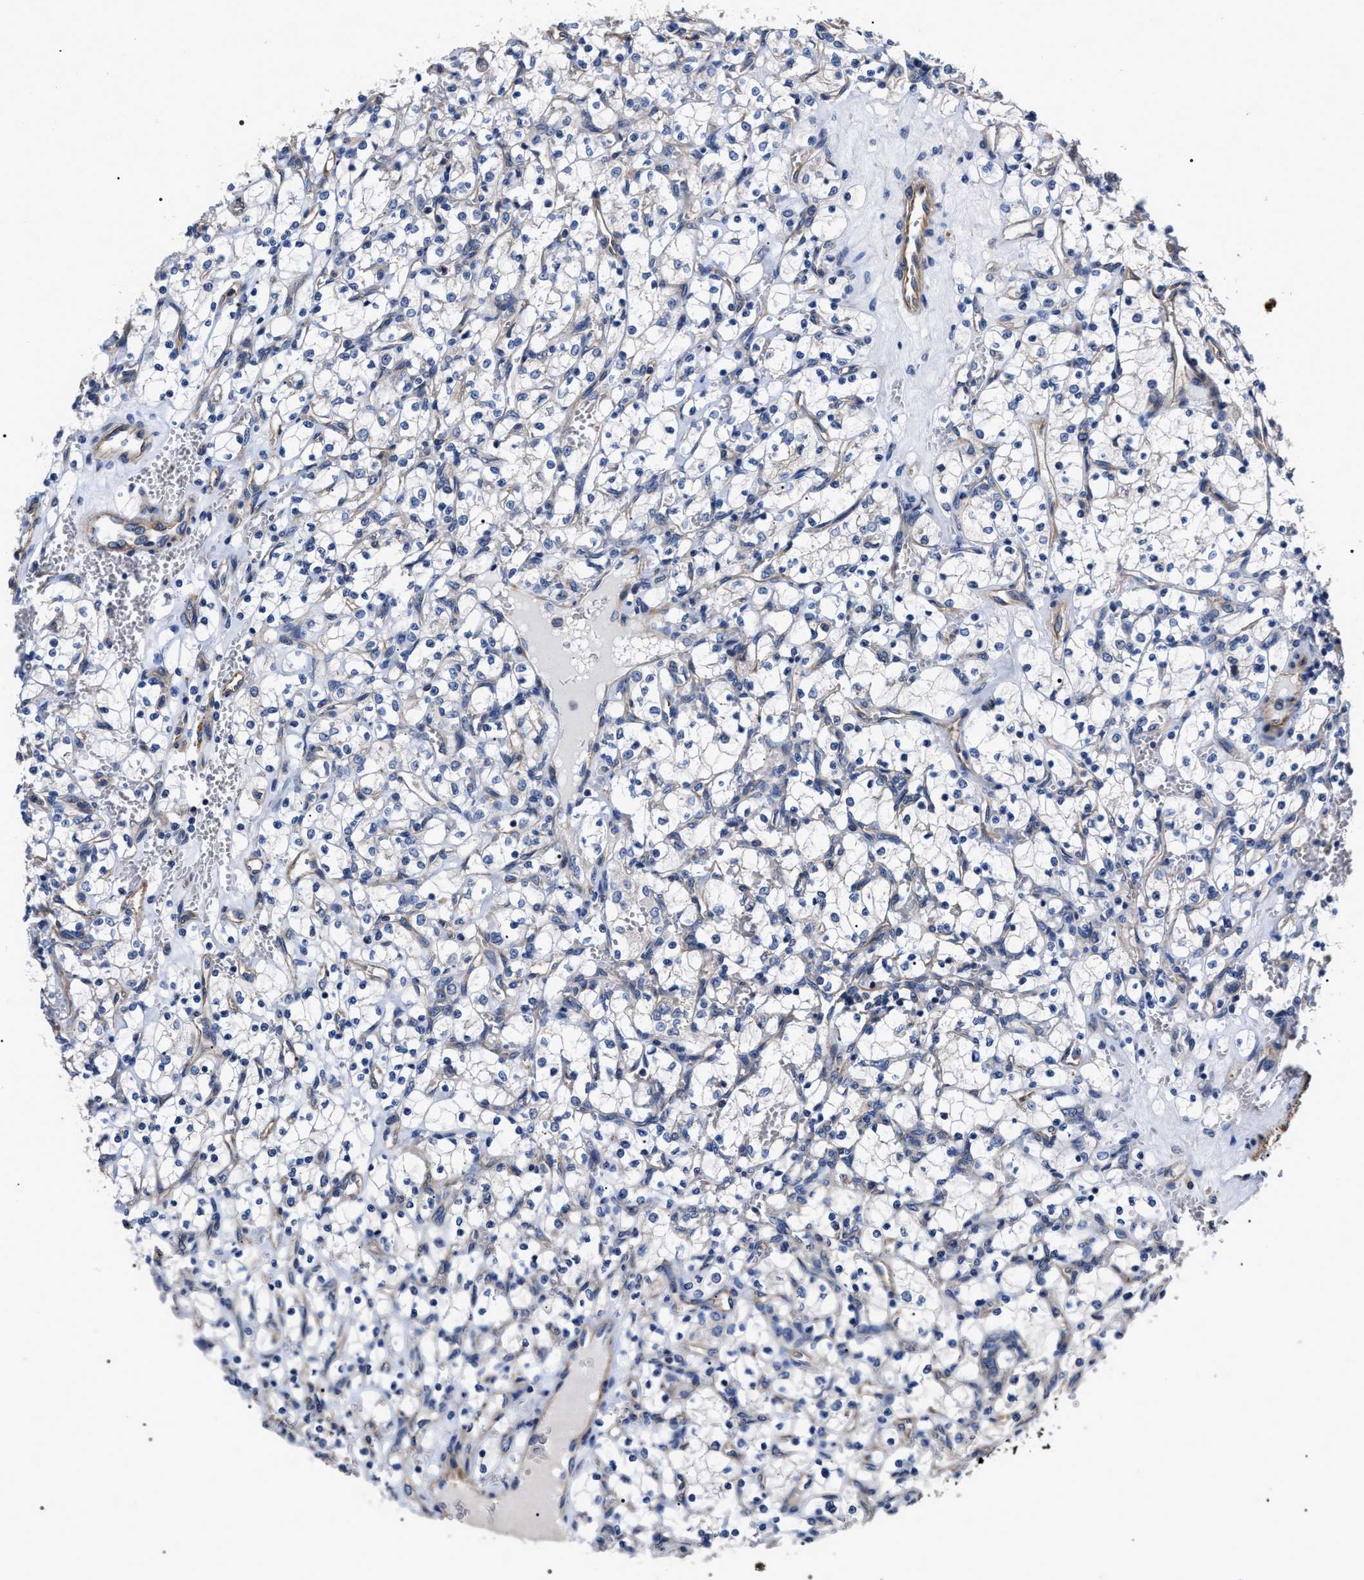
{"staining": {"intensity": "negative", "quantity": "none", "location": "none"}, "tissue": "renal cancer", "cell_type": "Tumor cells", "image_type": "cancer", "snomed": [{"axis": "morphology", "description": "Adenocarcinoma, NOS"}, {"axis": "topography", "description": "Kidney"}], "caption": "Micrograph shows no significant protein positivity in tumor cells of adenocarcinoma (renal). (DAB (3,3'-diaminobenzidine) immunohistochemistry, high magnification).", "gene": "TSPAN33", "patient": {"sex": "female", "age": 69}}